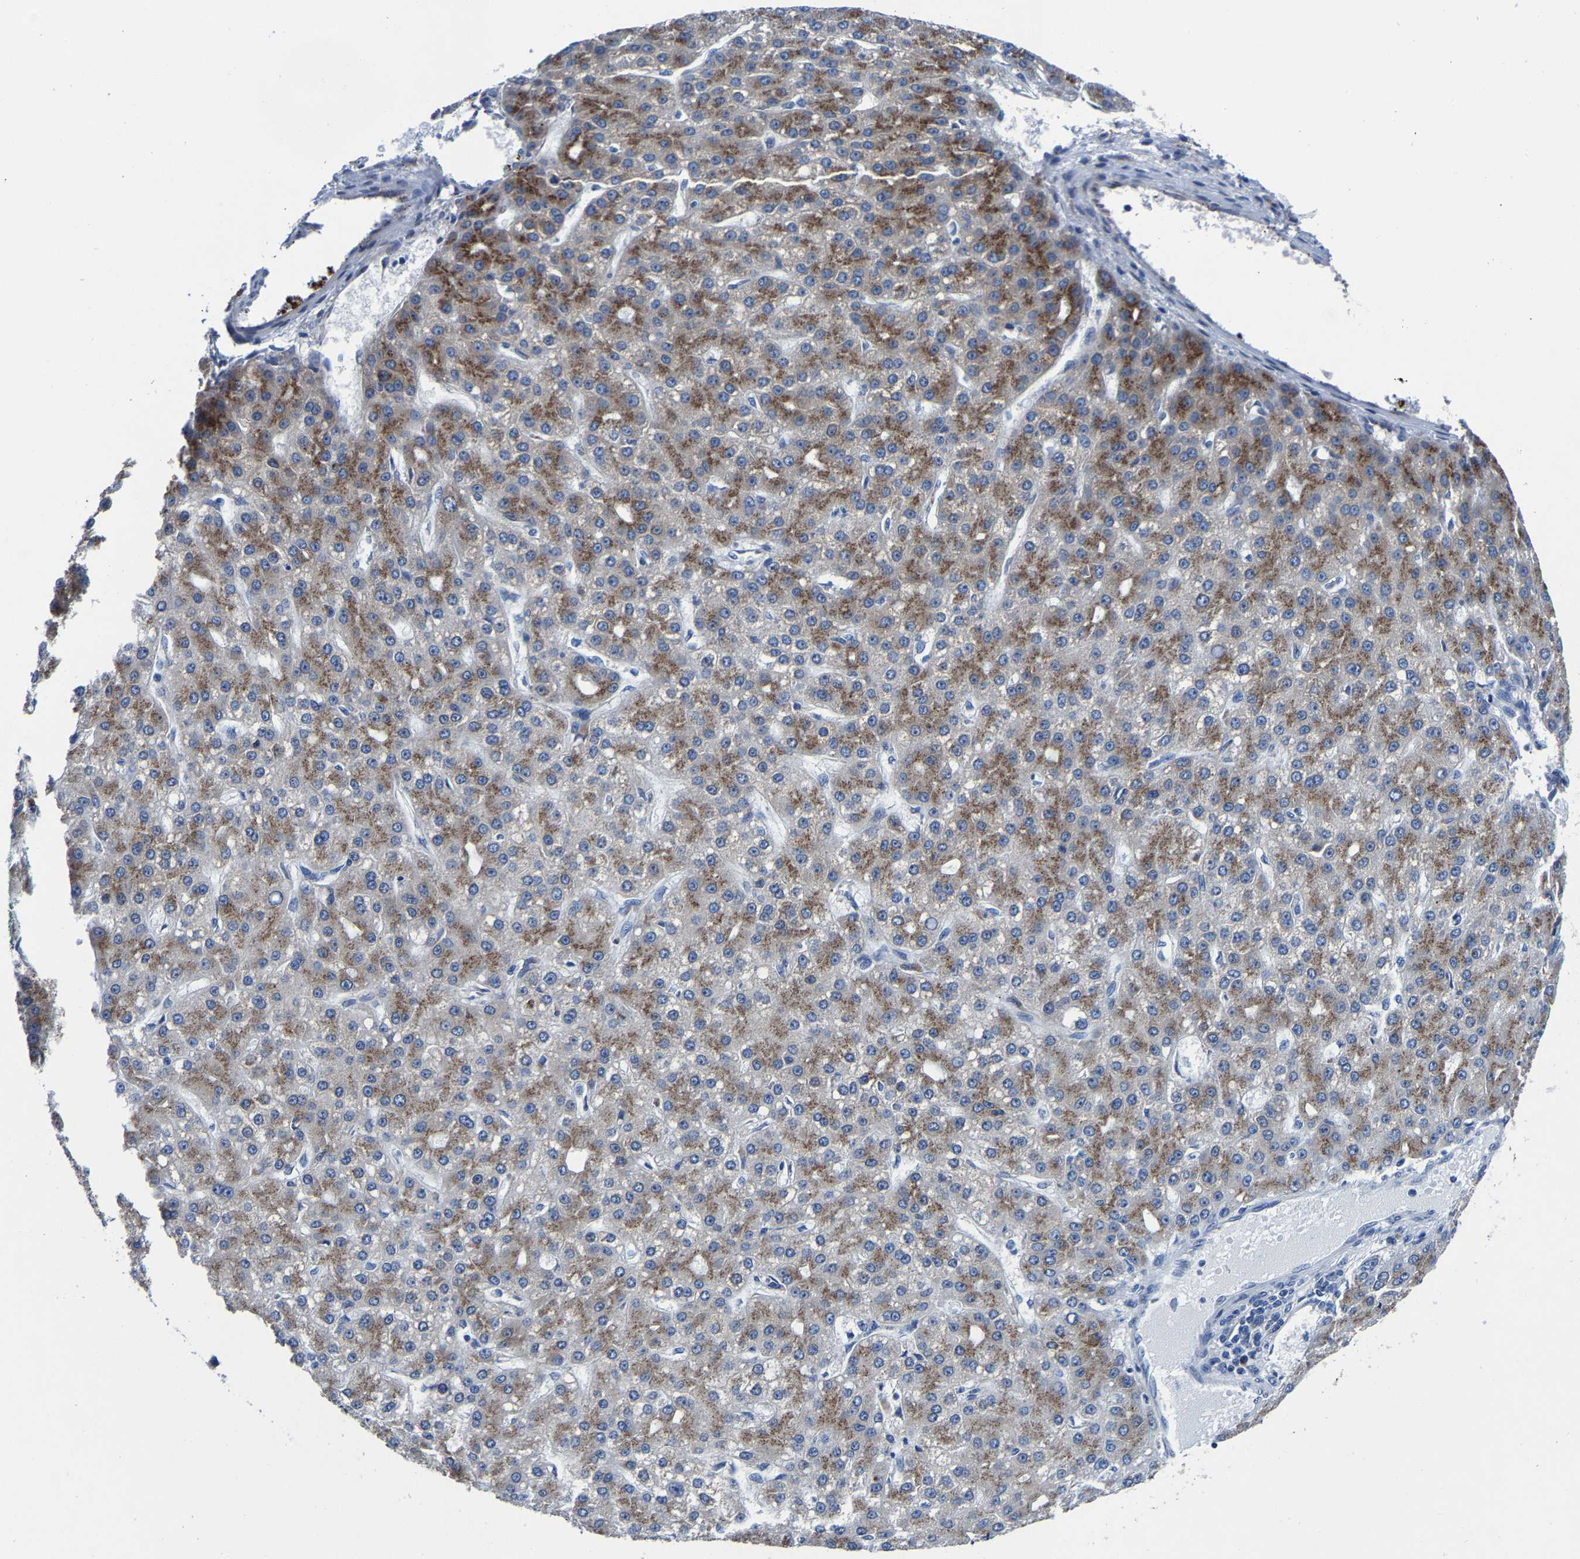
{"staining": {"intensity": "moderate", "quantity": "25%-75%", "location": "cytoplasmic/membranous"}, "tissue": "liver cancer", "cell_type": "Tumor cells", "image_type": "cancer", "snomed": [{"axis": "morphology", "description": "Carcinoma, Hepatocellular, NOS"}, {"axis": "topography", "description": "Liver"}], "caption": "This micrograph exhibits immunohistochemistry staining of human liver cancer (hepatocellular carcinoma), with medium moderate cytoplasmic/membranous positivity in about 25%-75% of tumor cells.", "gene": "EBAG9", "patient": {"sex": "male", "age": 67}}